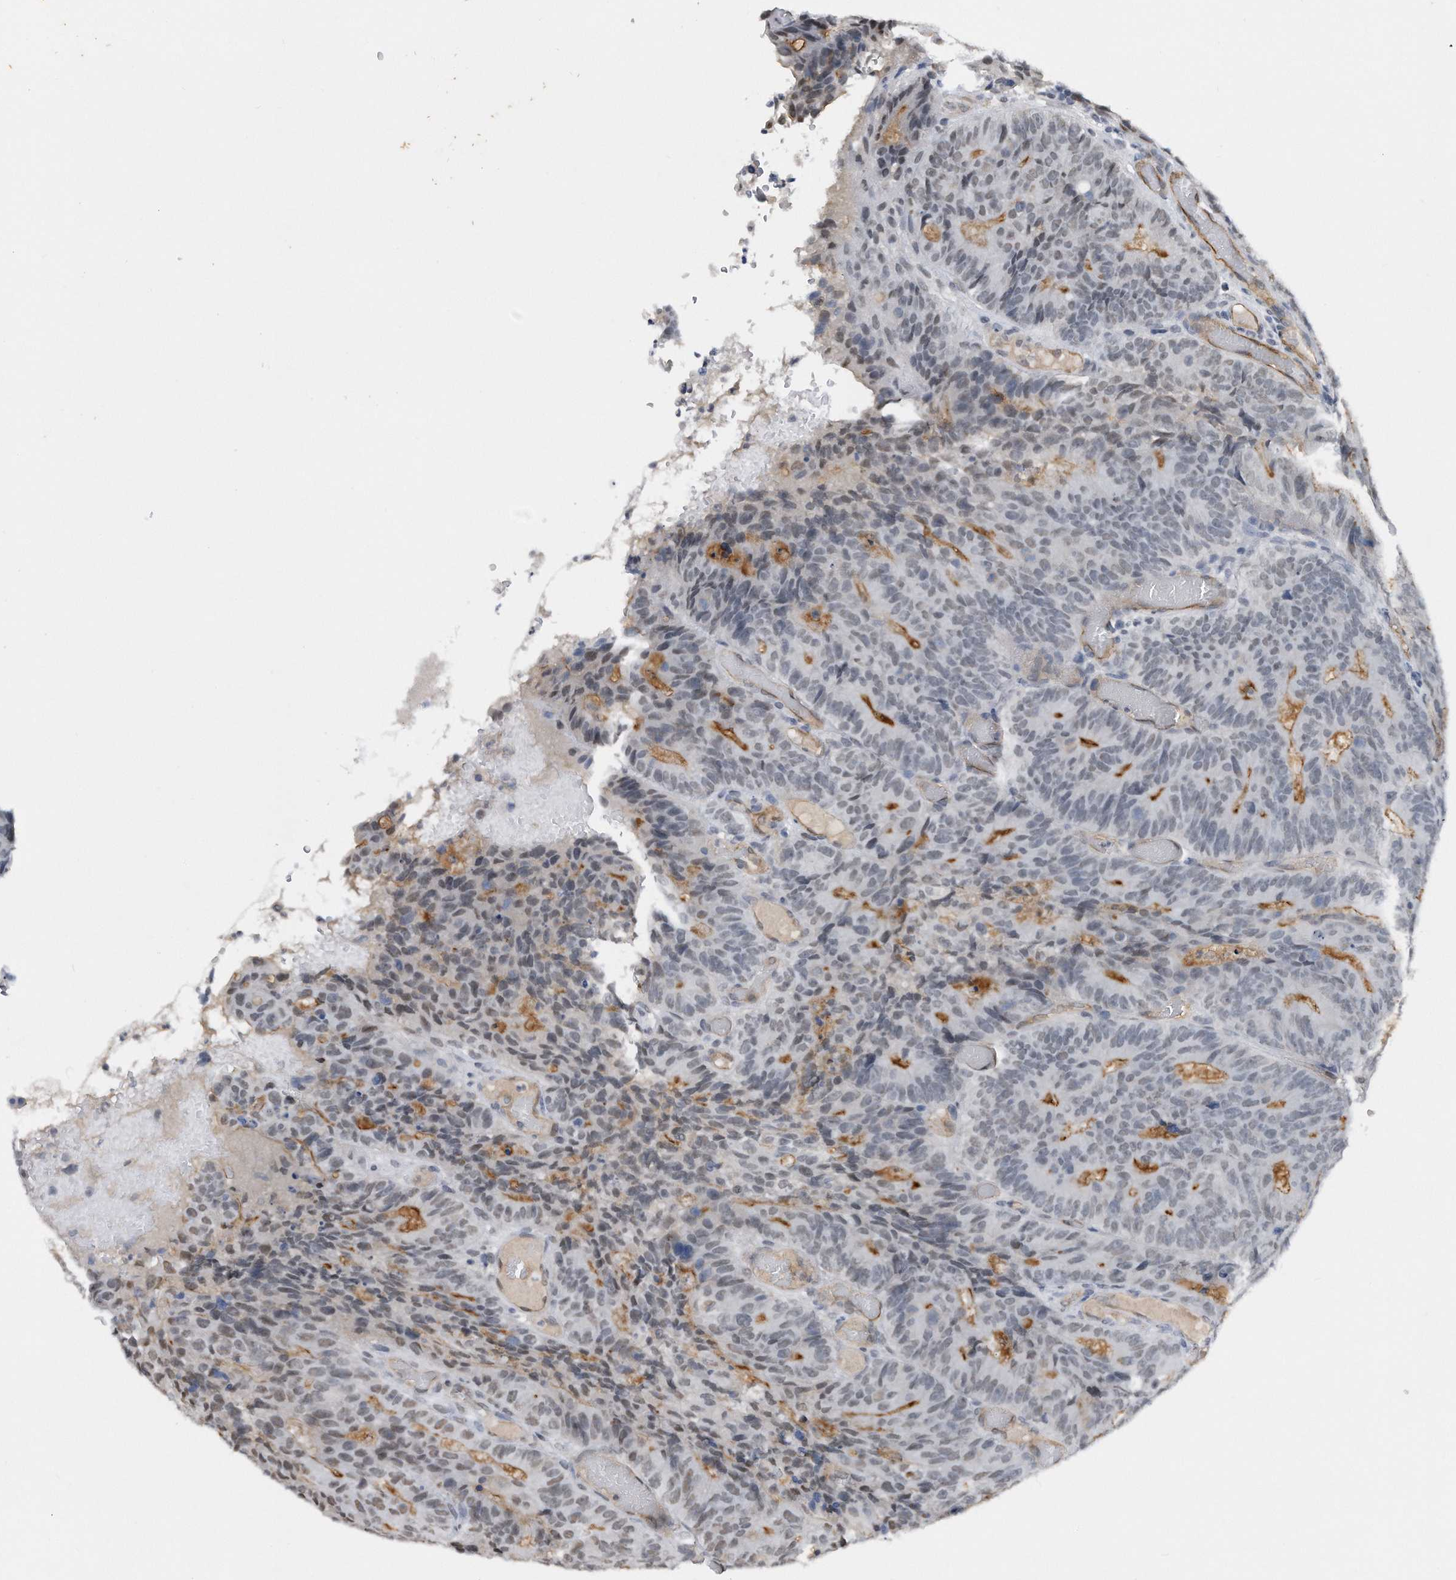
{"staining": {"intensity": "negative", "quantity": "none", "location": "none"}, "tissue": "colorectal cancer", "cell_type": "Tumor cells", "image_type": "cancer", "snomed": [{"axis": "morphology", "description": "Adenocarcinoma, NOS"}, {"axis": "topography", "description": "Colon"}], "caption": "A micrograph of colorectal adenocarcinoma stained for a protein demonstrates no brown staining in tumor cells.", "gene": "TP53INP1", "patient": {"sex": "male", "age": 87}}